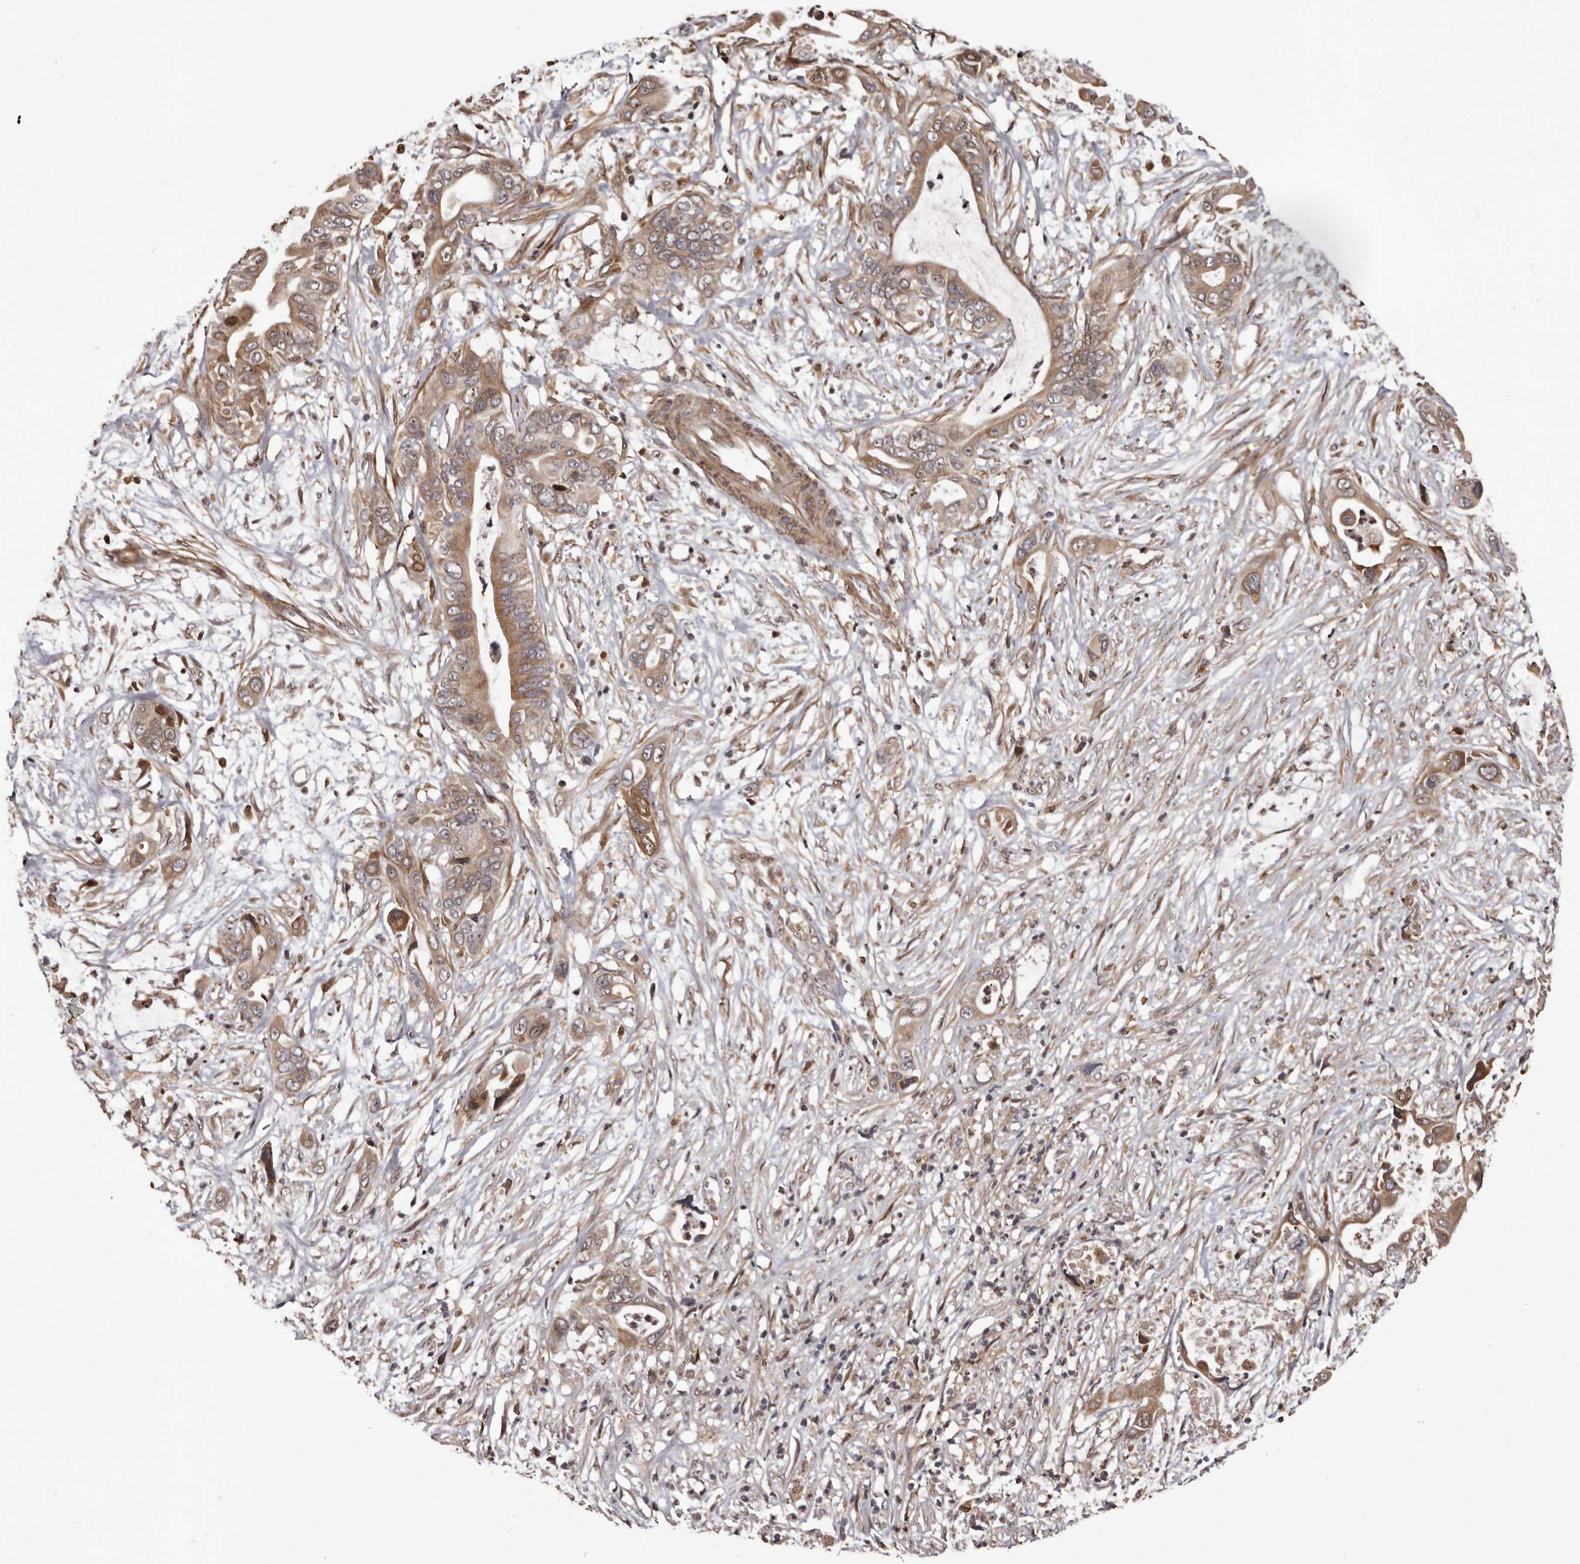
{"staining": {"intensity": "moderate", "quantity": ">75%", "location": "cytoplasmic/membranous"}, "tissue": "pancreatic cancer", "cell_type": "Tumor cells", "image_type": "cancer", "snomed": [{"axis": "morphology", "description": "Adenocarcinoma, NOS"}, {"axis": "topography", "description": "Pancreas"}], "caption": "Brown immunohistochemical staining in human pancreatic cancer demonstrates moderate cytoplasmic/membranous staining in about >75% of tumor cells. (IHC, brightfield microscopy, high magnification).", "gene": "ZCCHC7", "patient": {"sex": "male", "age": 66}}